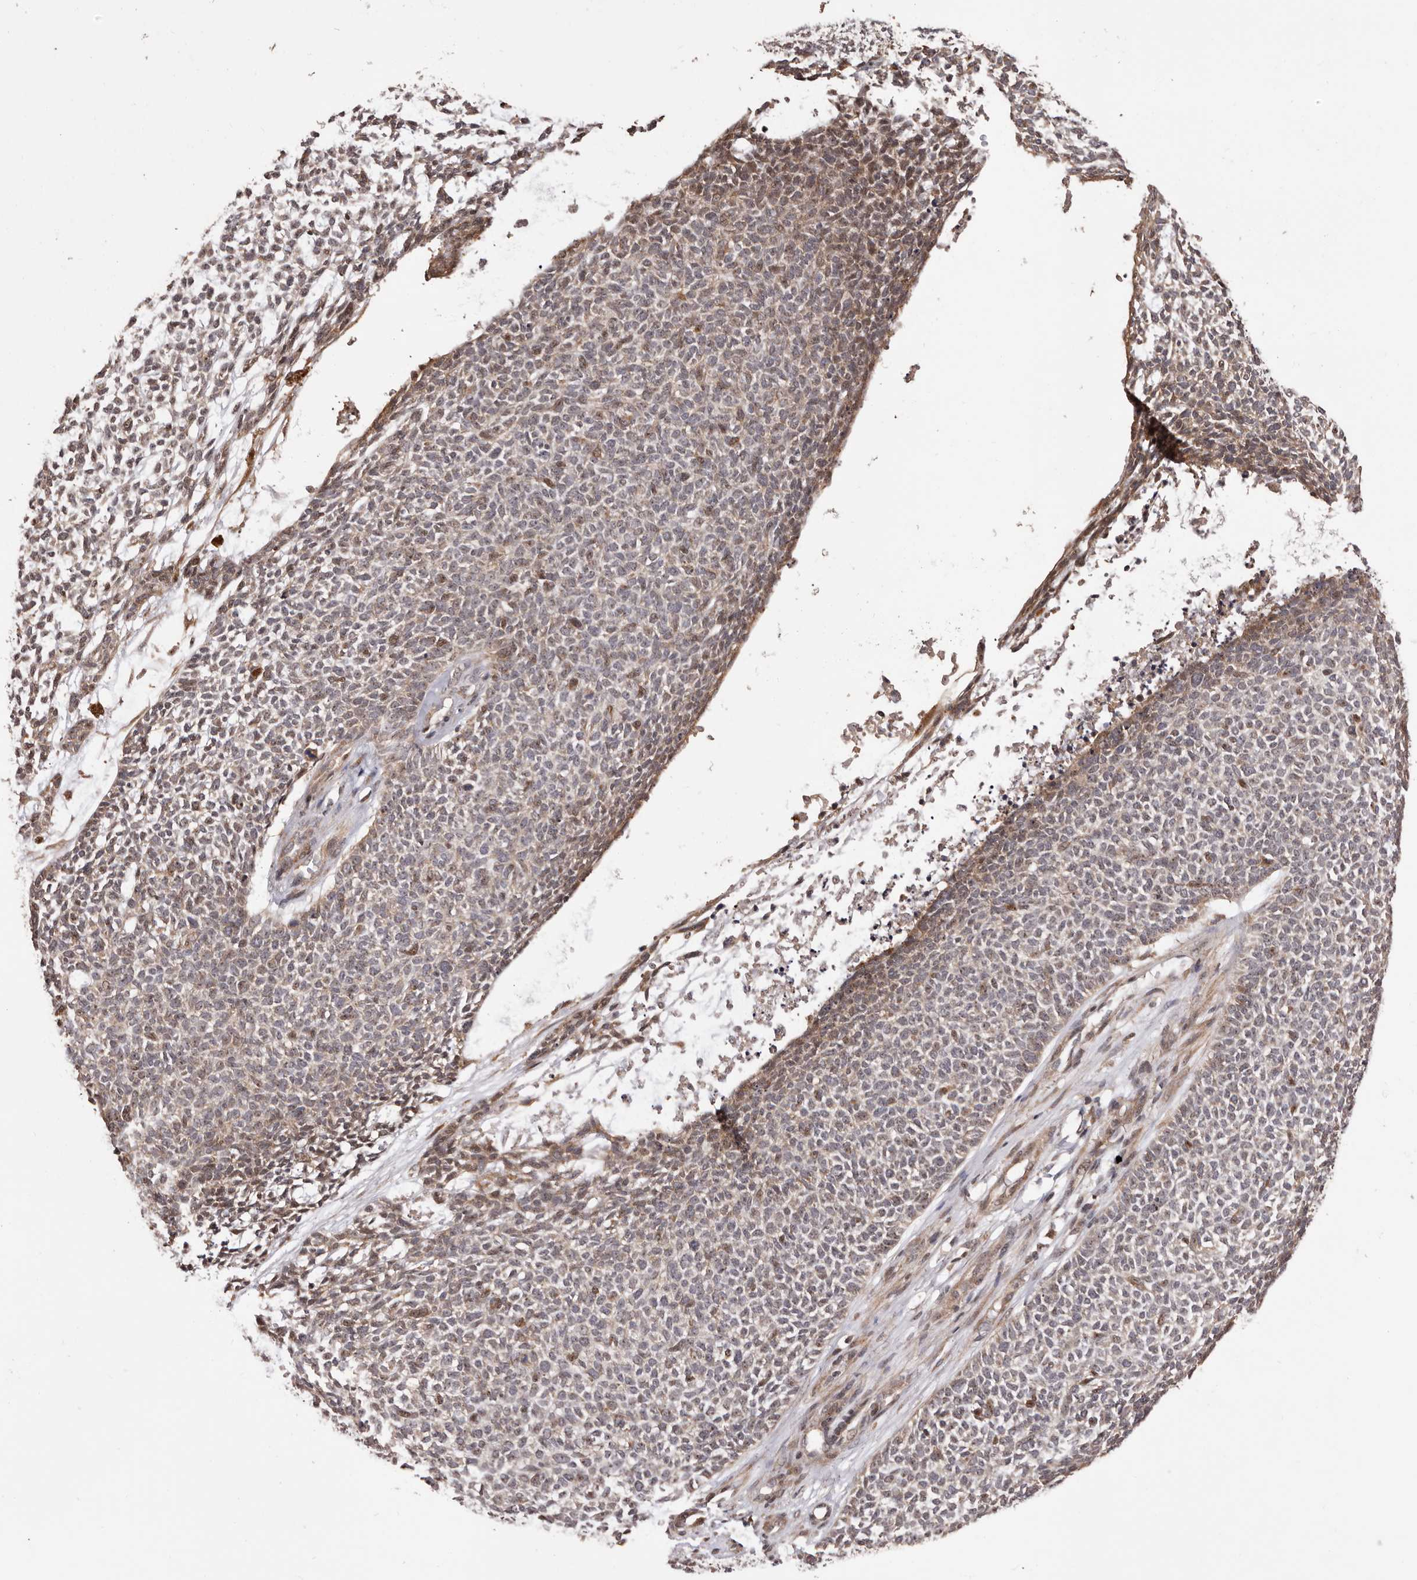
{"staining": {"intensity": "moderate", "quantity": "<25%", "location": "cytoplasmic/membranous"}, "tissue": "skin cancer", "cell_type": "Tumor cells", "image_type": "cancer", "snomed": [{"axis": "morphology", "description": "Basal cell carcinoma"}, {"axis": "topography", "description": "Skin"}], "caption": "This is a micrograph of immunohistochemistry staining of skin basal cell carcinoma, which shows moderate positivity in the cytoplasmic/membranous of tumor cells.", "gene": "ZCCHC7", "patient": {"sex": "female", "age": 84}}